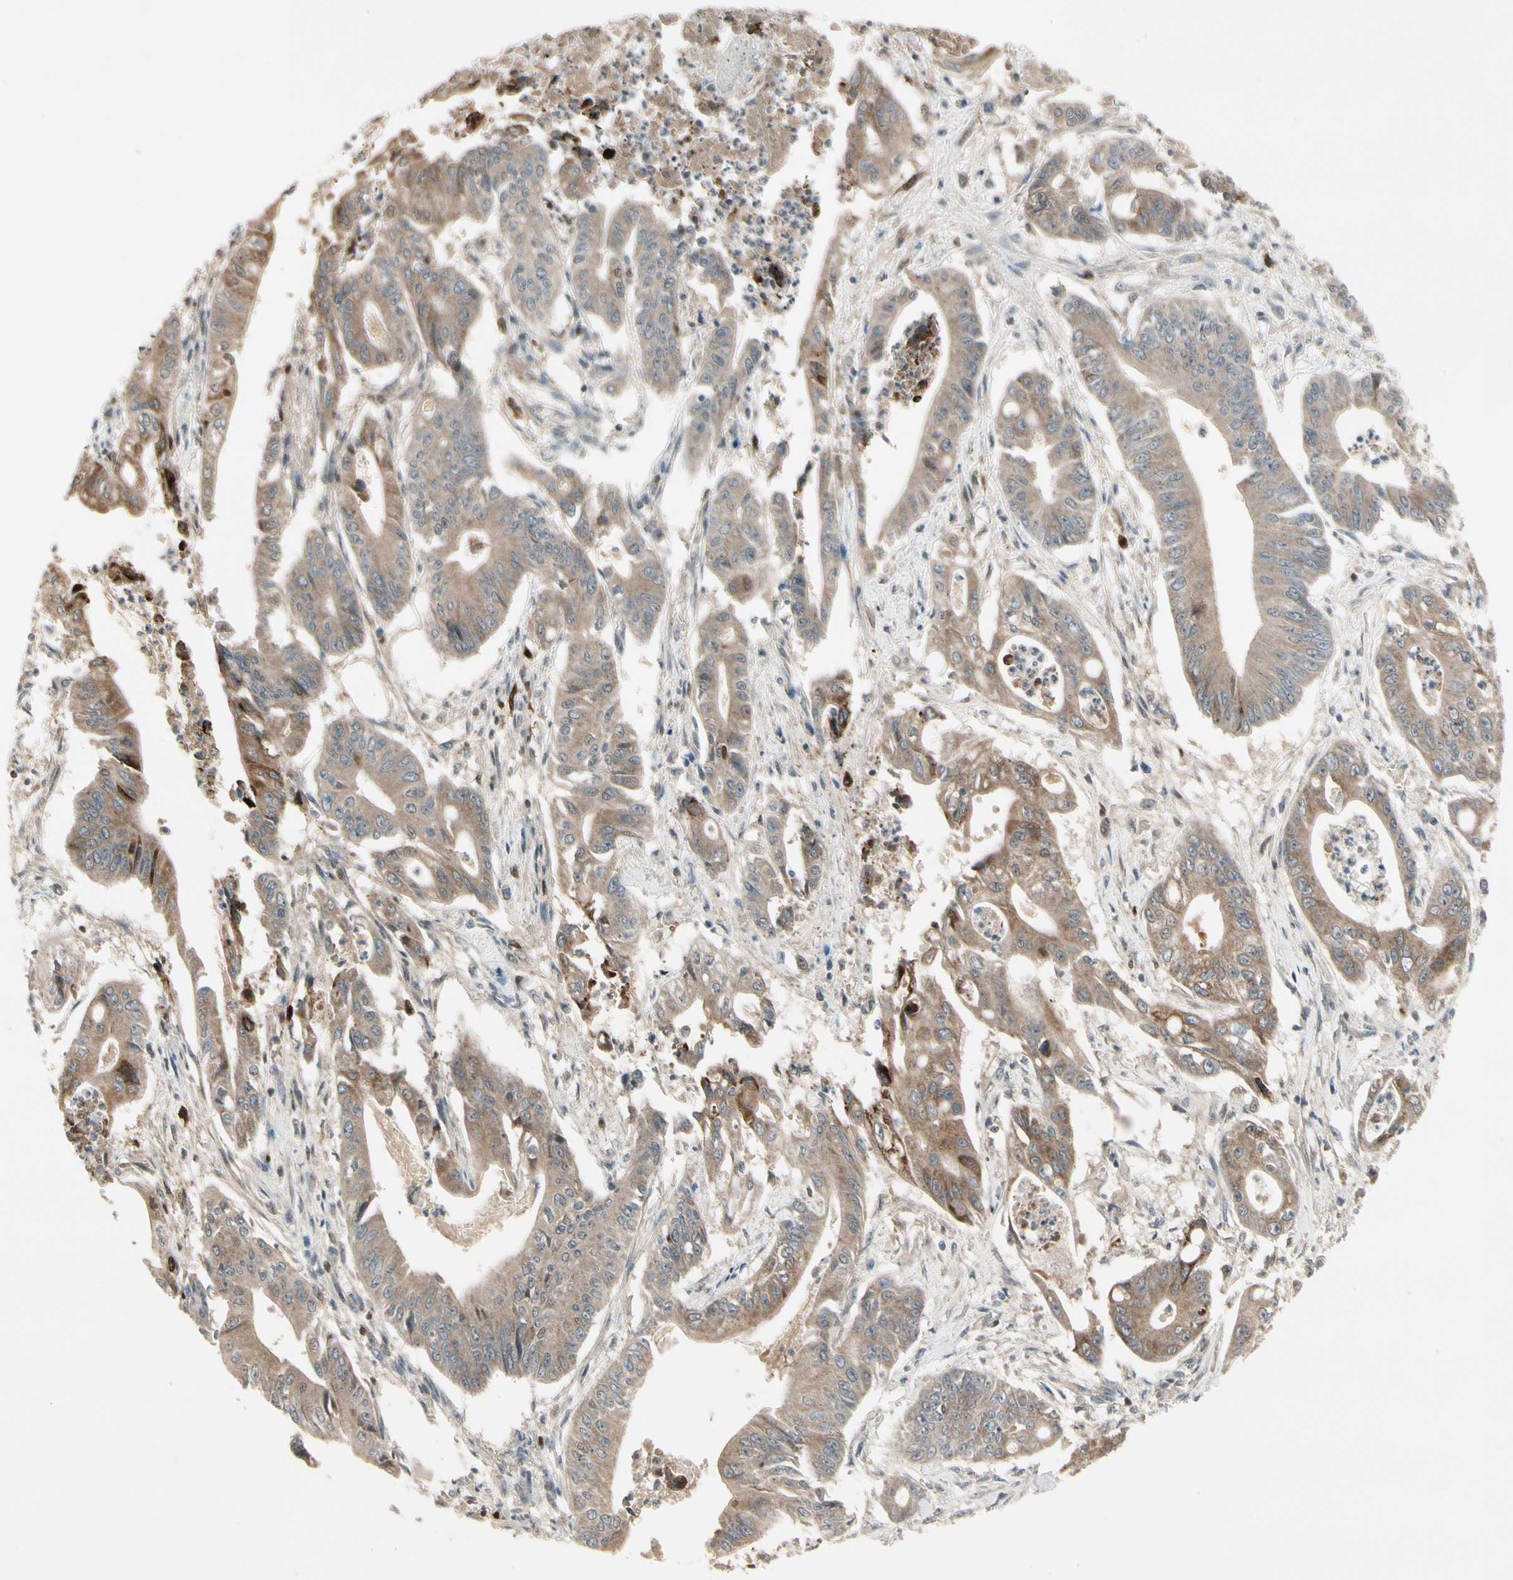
{"staining": {"intensity": "moderate", "quantity": ">75%", "location": "cytoplasmic/membranous"}, "tissue": "pancreatic cancer", "cell_type": "Tumor cells", "image_type": "cancer", "snomed": [{"axis": "morphology", "description": "Normal tissue, NOS"}, {"axis": "topography", "description": "Lymph node"}], "caption": "Brown immunohistochemical staining in pancreatic cancer exhibits moderate cytoplasmic/membranous expression in about >75% of tumor cells.", "gene": "FHDC1", "patient": {"sex": "male", "age": 62}}